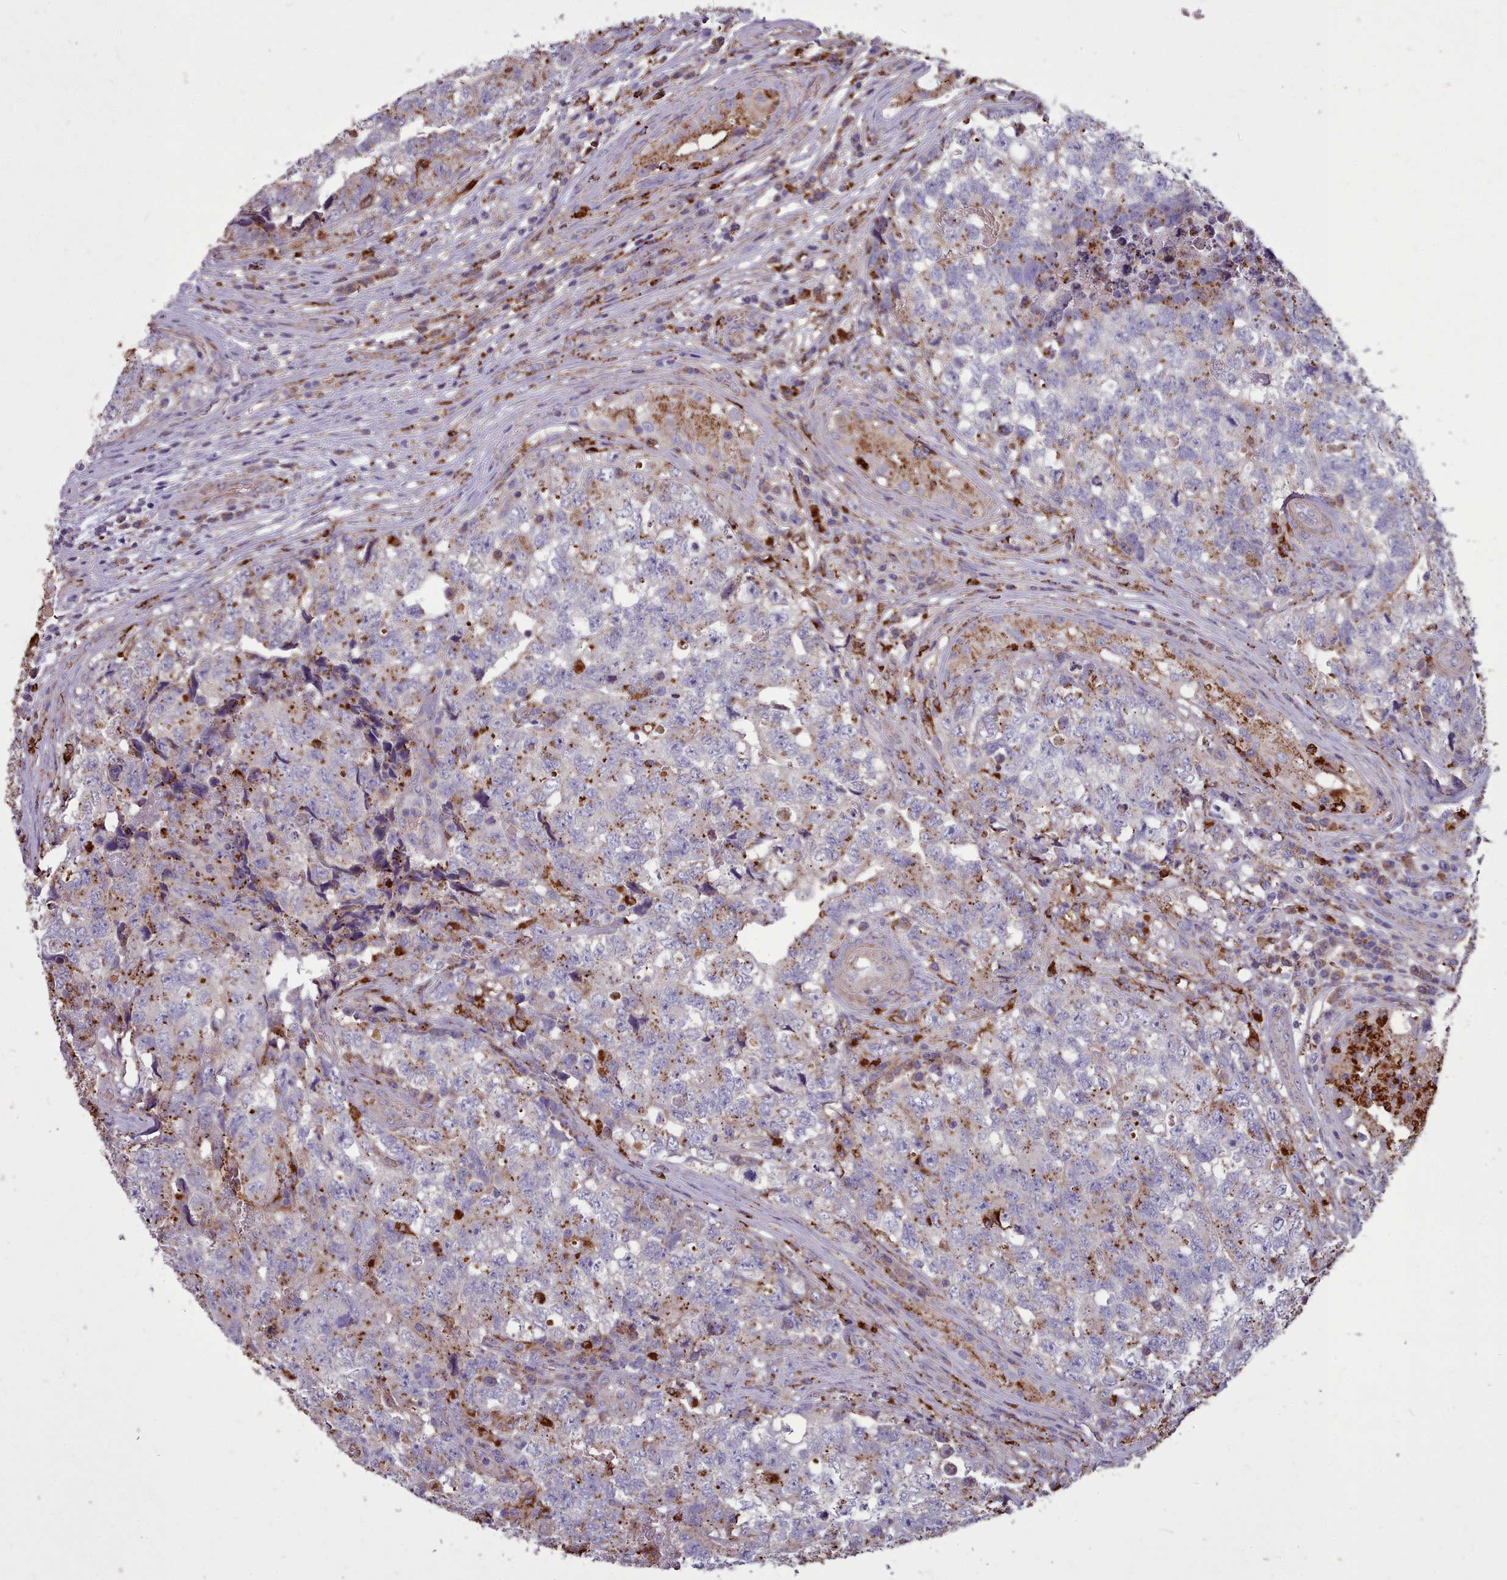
{"staining": {"intensity": "moderate", "quantity": "25%-75%", "location": "cytoplasmic/membranous"}, "tissue": "testis cancer", "cell_type": "Tumor cells", "image_type": "cancer", "snomed": [{"axis": "morphology", "description": "Carcinoma, Embryonal, NOS"}, {"axis": "topography", "description": "Testis"}], "caption": "Immunohistochemistry staining of testis cancer, which displays medium levels of moderate cytoplasmic/membranous positivity in approximately 25%-75% of tumor cells indicating moderate cytoplasmic/membranous protein expression. The staining was performed using DAB (brown) for protein detection and nuclei were counterstained in hematoxylin (blue).", "gene": "PACSIN3", "patient": {"sex": "male", "age": 31}}